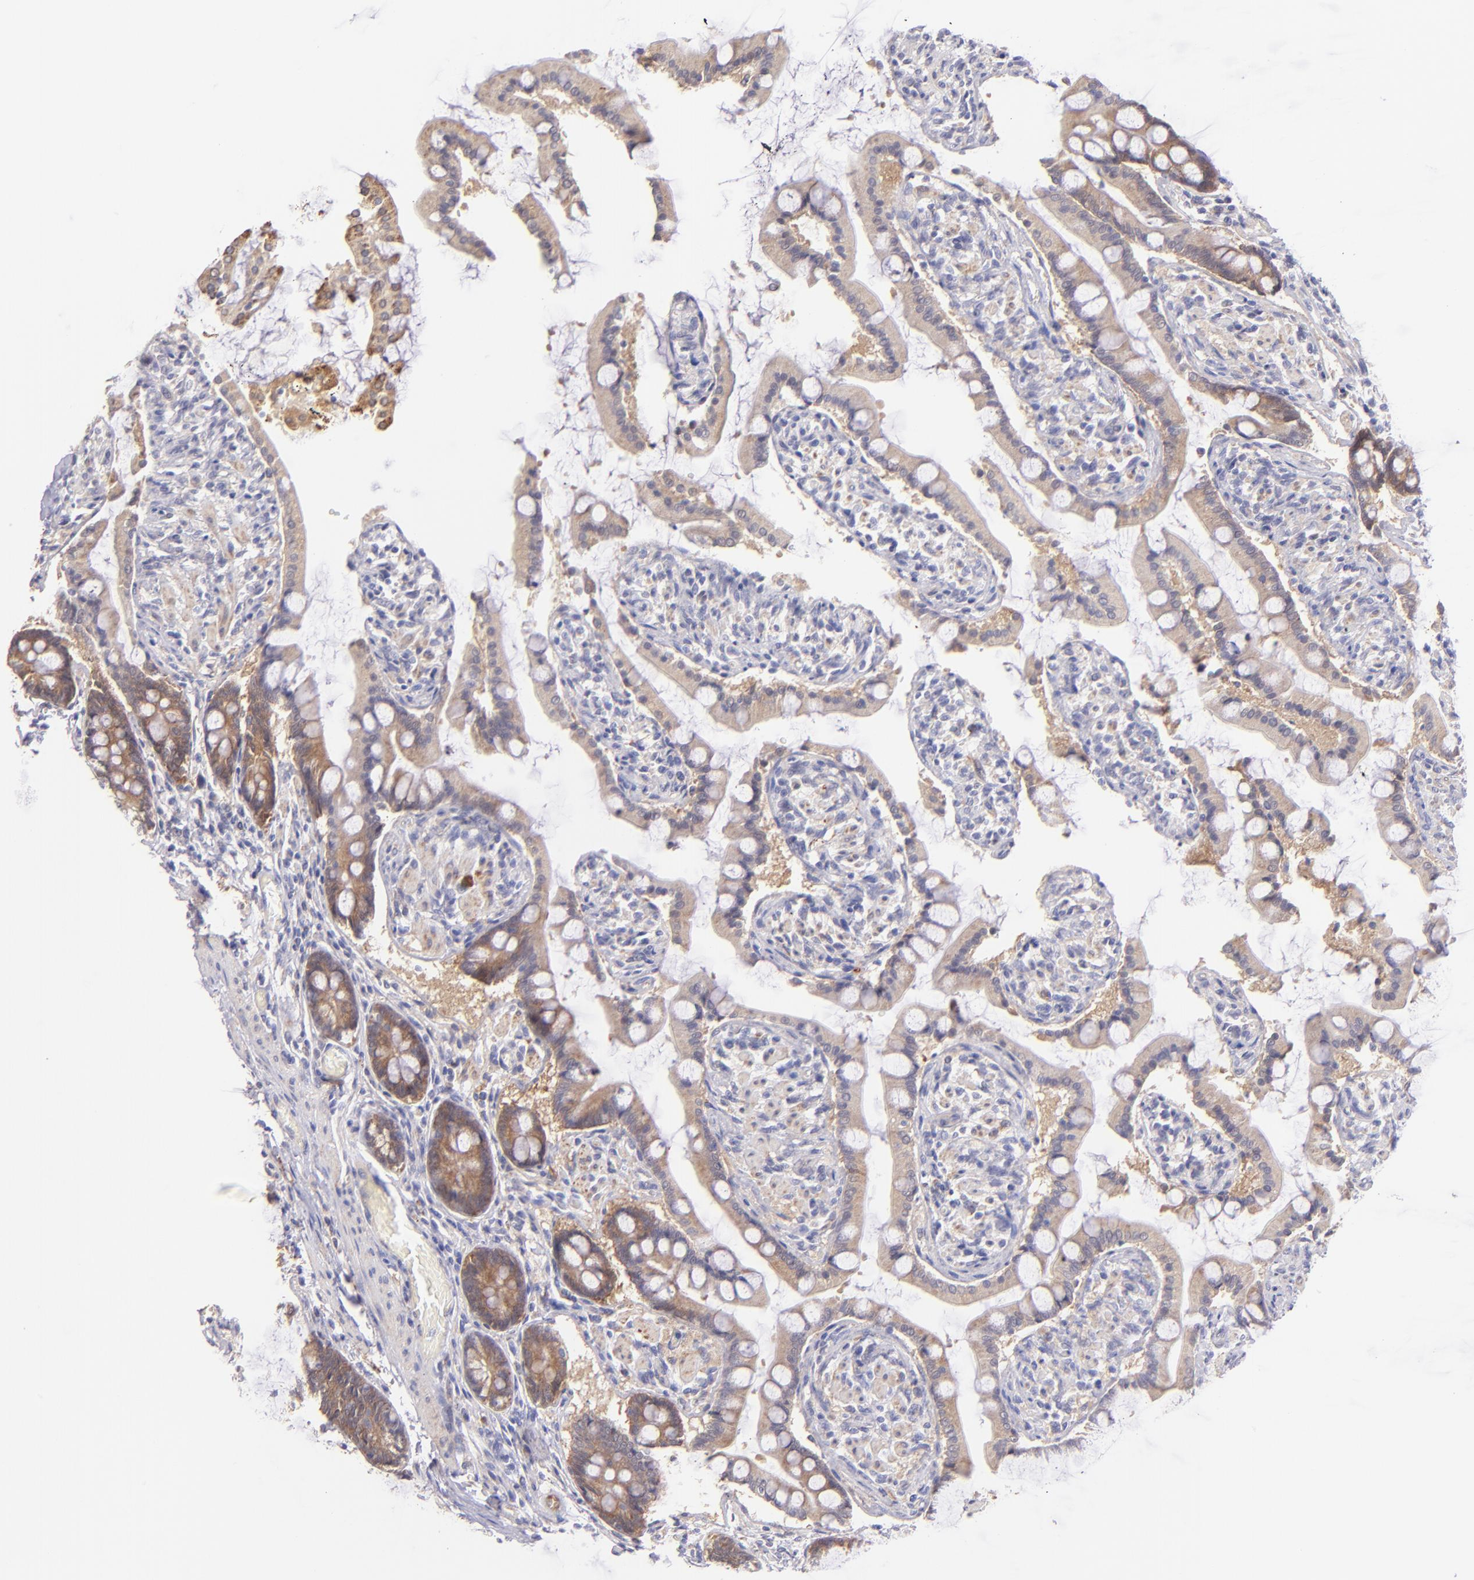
{"staining": {"intensity": "weak", "quantity": ">75%", "location": "cytoplasmic/membranous"}, "tissue": "small intestine", "cell_type": "Glandular cells", "image_type": "normal", "snomed": [{"axis": "morphology", "description": "Normal tissue, NOS"}, {"axis": "topography", "description": "Small intestine"}], "caption": "Glandular cells display low levels of weak cytoplasmic/membranous positivity in approximately >75% of cells in normal small intestine.", "gene": "SH2D4A", "patient": {"sex": "male", "age": 41}}